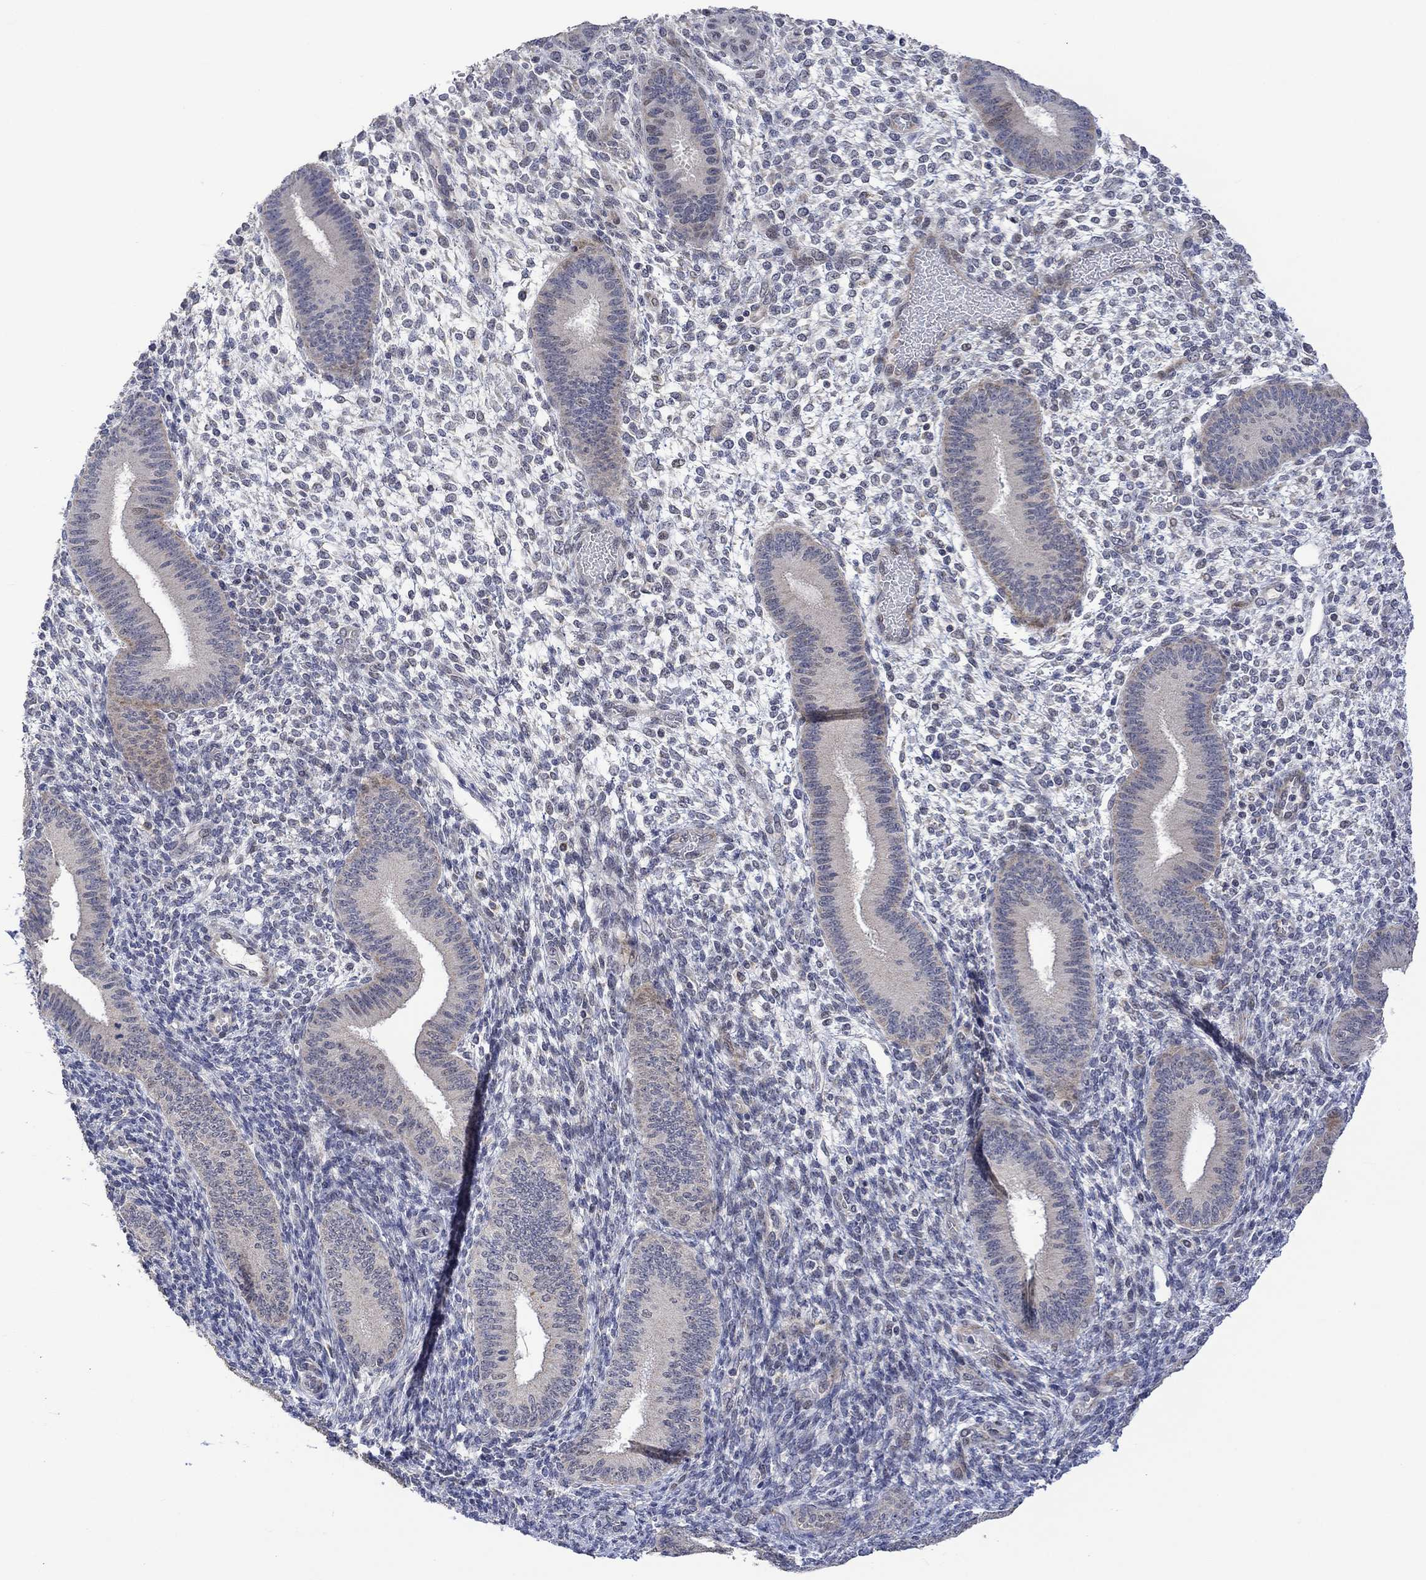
{"staining": {"intensity": "negative", "quantity": "none", "location": "none"}, "tissue": "endometrium", "cell_type": "Cells in endometrial stroma", "image_type": "normal", "snomed": [{"axis": "morphology", "description": "Normal tissue, NOS"}, {"axis": "topography", "description": "Endometrium"}], "caption": "Cells in endometrial stroma are negative for protein expression in unremarkable human endometrium.", "gene": "SLC48A1", "patient": {"sex": "female", "age": 39}}